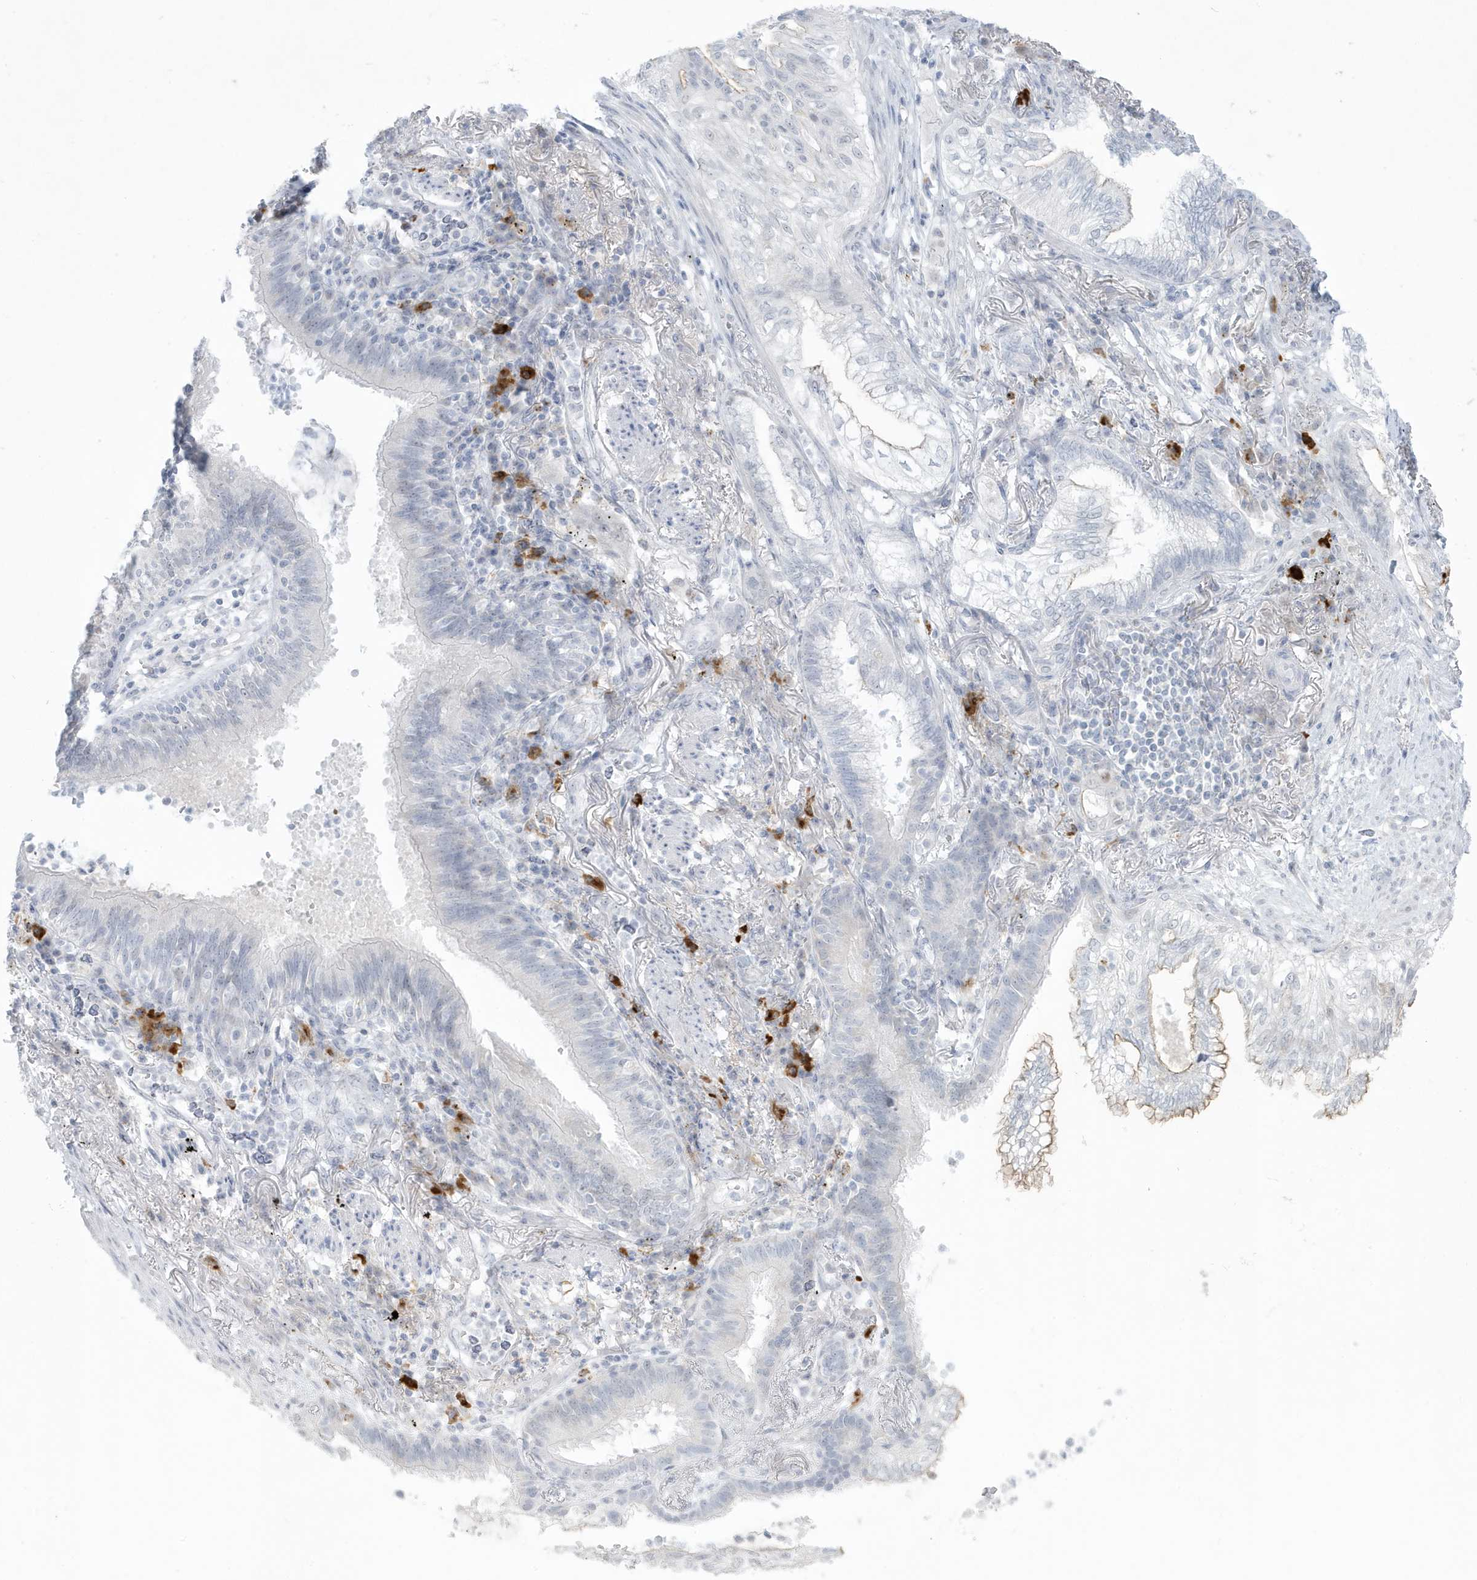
{"staining": {"intensity": "negative", "quantity": "none", "location": "none"}, "tissue": "lung cancer", "cell_type": "Tumor cells", "image_type": "cancer", "snomed": [{"axis": "morphology", "description": "Adenocarcinoma, NOS"}, {"axis": "topography", "description": "Lung"}], "caption": "Immunohistochemical staining of human lung cancer exhibits no significant staining in tumor cells.", "gene": "HERC6", "patient": {"sex": "female", "age": 70}}